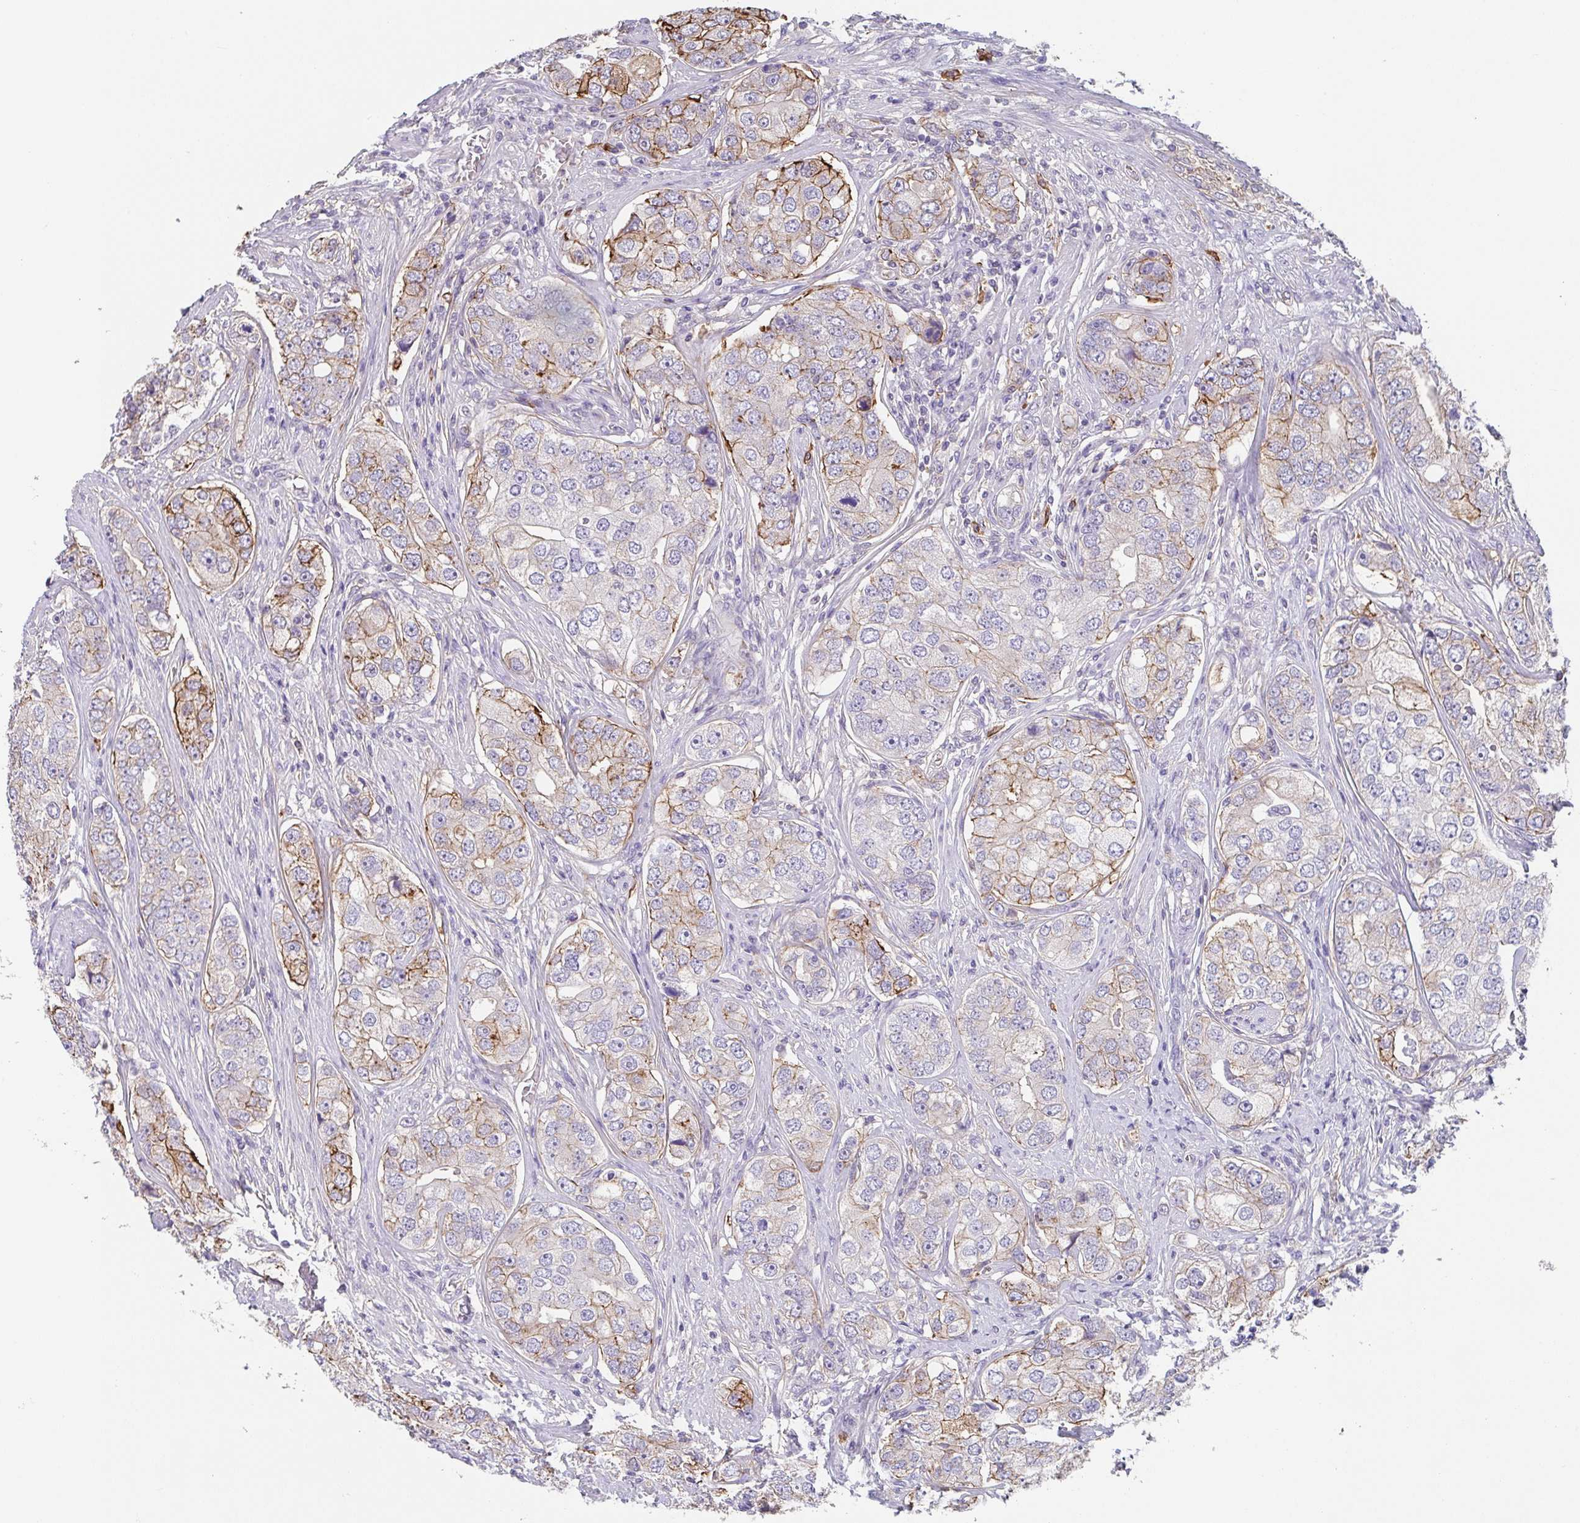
{"staining": {"intensity": "moderate", "quantity": "25%-75%", "location": "cytoplasmic/membranous"}, "tissue": "prostate cancer", "cell_type": "Tumor cells", "image_type": "cancer", "snomed": [{"axis": "morphology", "description": "Adenocarcinoma, High grade"}, {"axis": "topography", "description": "Prostate"}], "caption": "Immunohistochemistry (DAB) staining of prostate cancer exhibits moderate cytoplasmic/membranous protein expression in about 25%-75% of tumor cells.", "gene": "DBN1", "patient": {"sex": "male", "age": 60}}